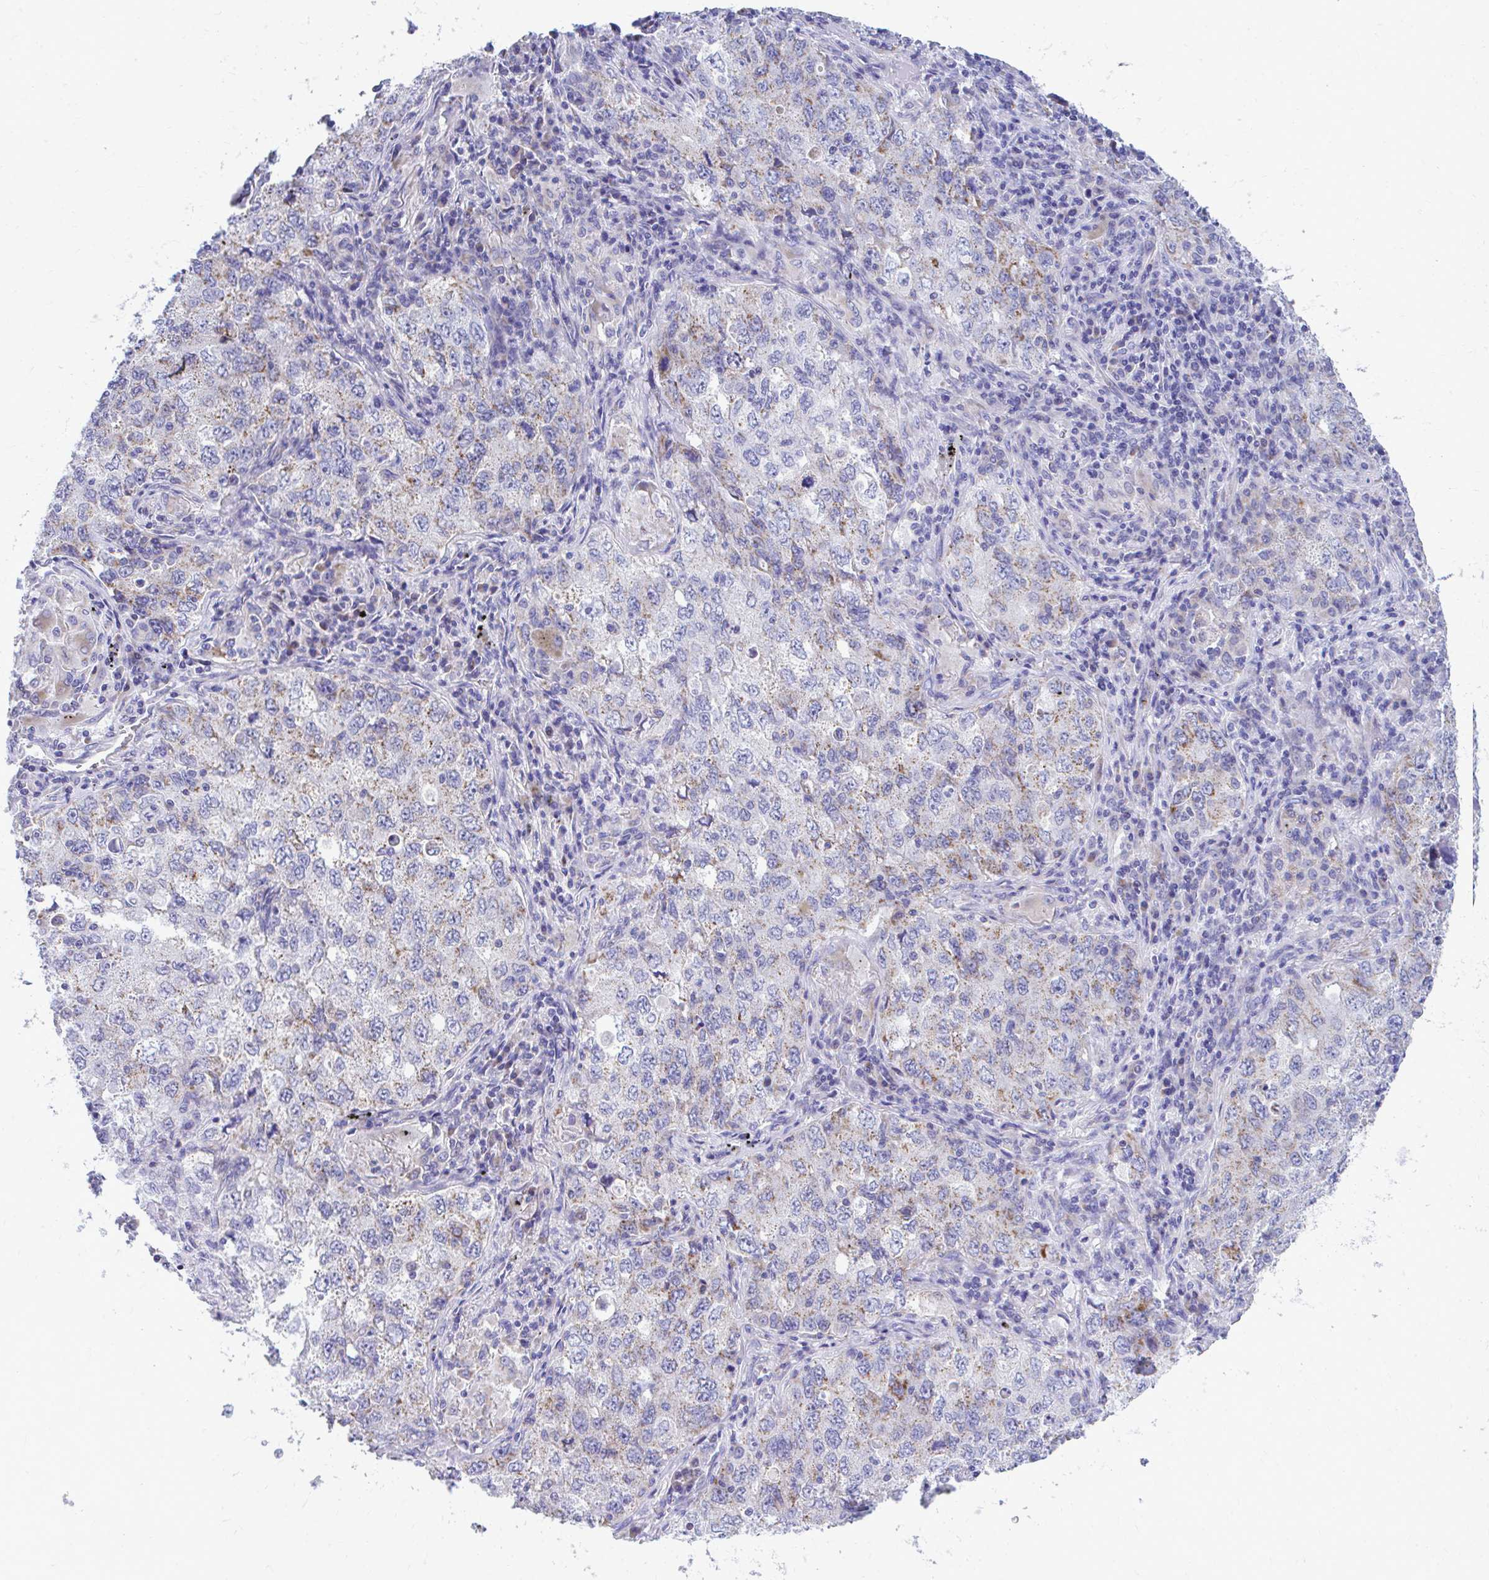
{"staining": {"intensity": "moderate", "quantity": "25%-75%", "location": "cytoplasmic/membranous"}, "tissue": "lung cancer", "cell_type": "Tumor cells", "image_type": "cancer", "snomed": [{"axis": "morphology", "description": "Adenocarcinoma, NOS"}, {"axis": "topography", "description": "Lung"}], "caption": "Lung cancer (adenocarcinoma) stained with a brown dye displays moderate cytoplasmic/membranous positive expression in about 25%-75% of tumor cells.", "gene": "MRPL19", "patient": {"sex": "female", "age": 57}}